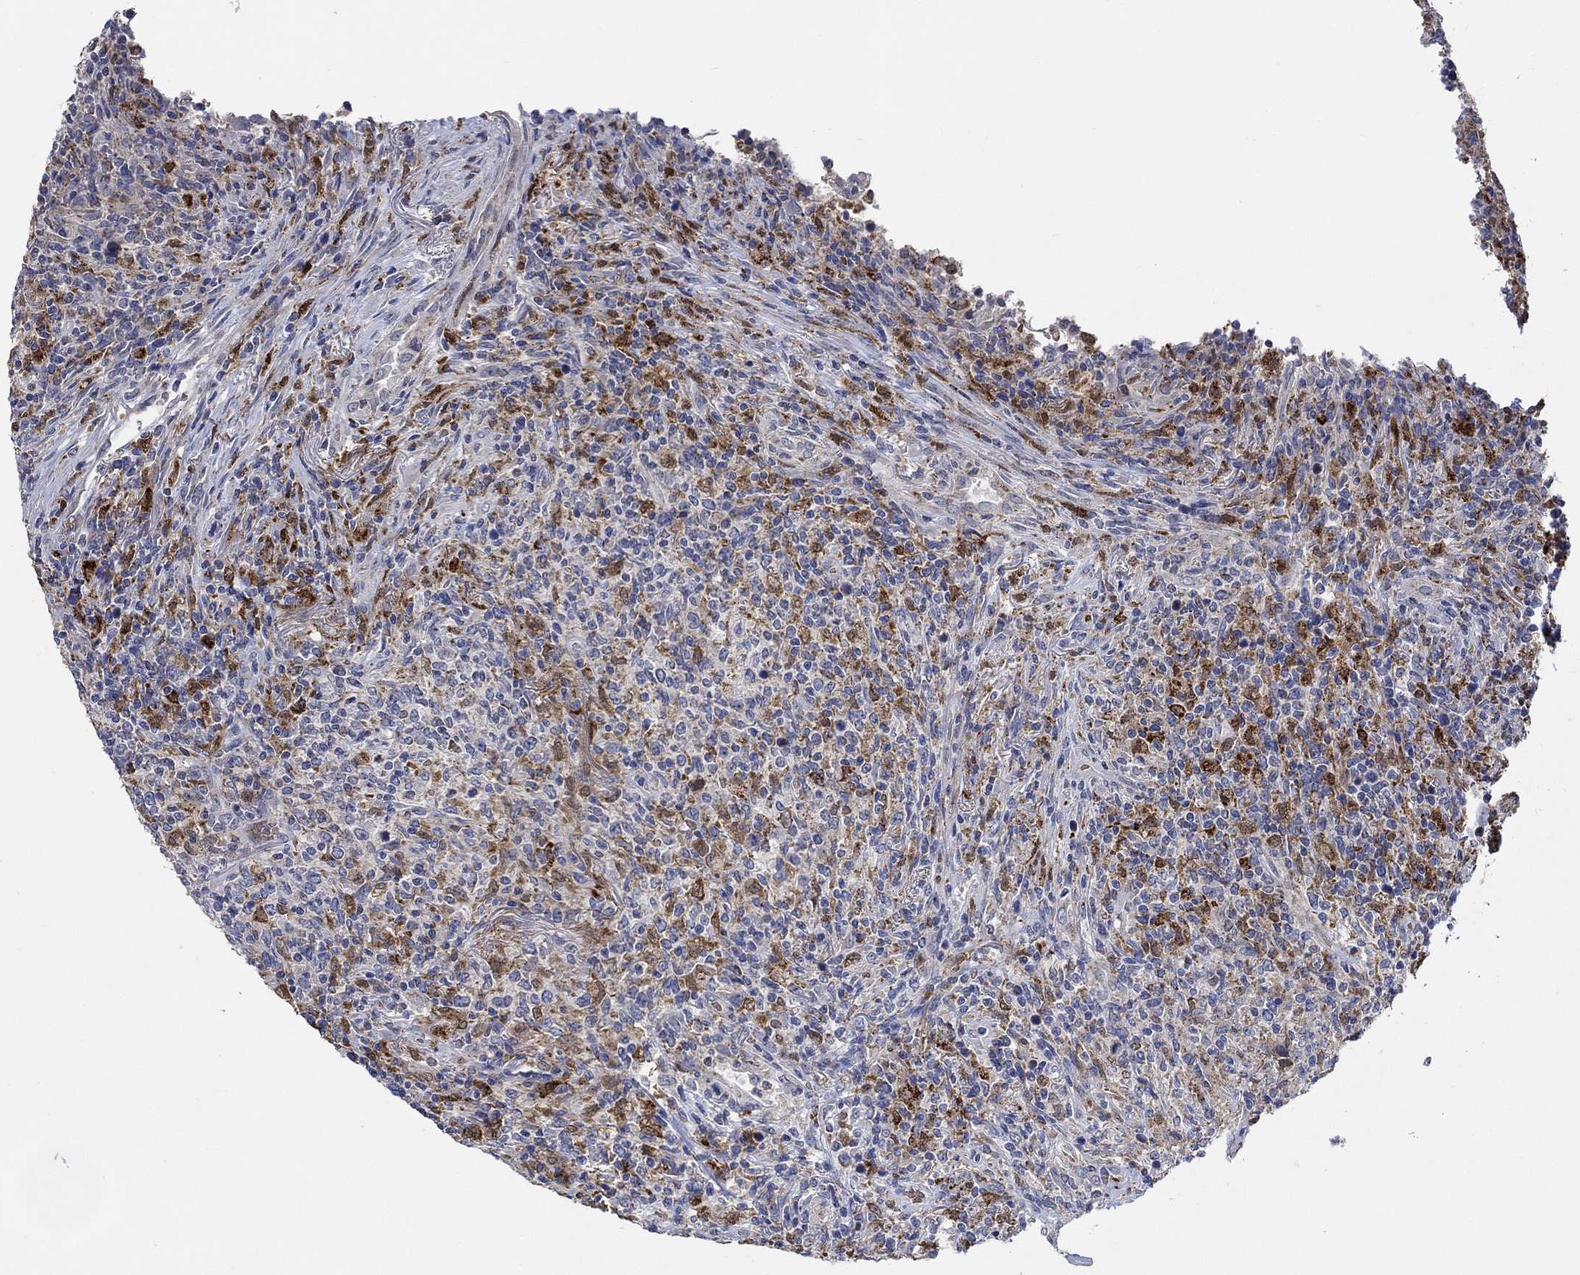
{"staining": {"intensity": "negative", "quantity": "none", "location": "none"}, "tissue": "lymphoma", "cell_type": "Tumor cells", "image_type": "cancer", "snomed": [{"axis": "morphology", "description": "Malignant lymphoma, non-Hodgkin's type, High grade"}, {"axis": "topography", "description": "Lung"}], "caption": "This is an immunohistochemistry photomicrograph of human malignant lymphoma, non-Hodgkin's type (high-grade). There is no positivity in tumor cells.", "gene": "MPP1", "patient": {"sex": "male", "age": 79}}